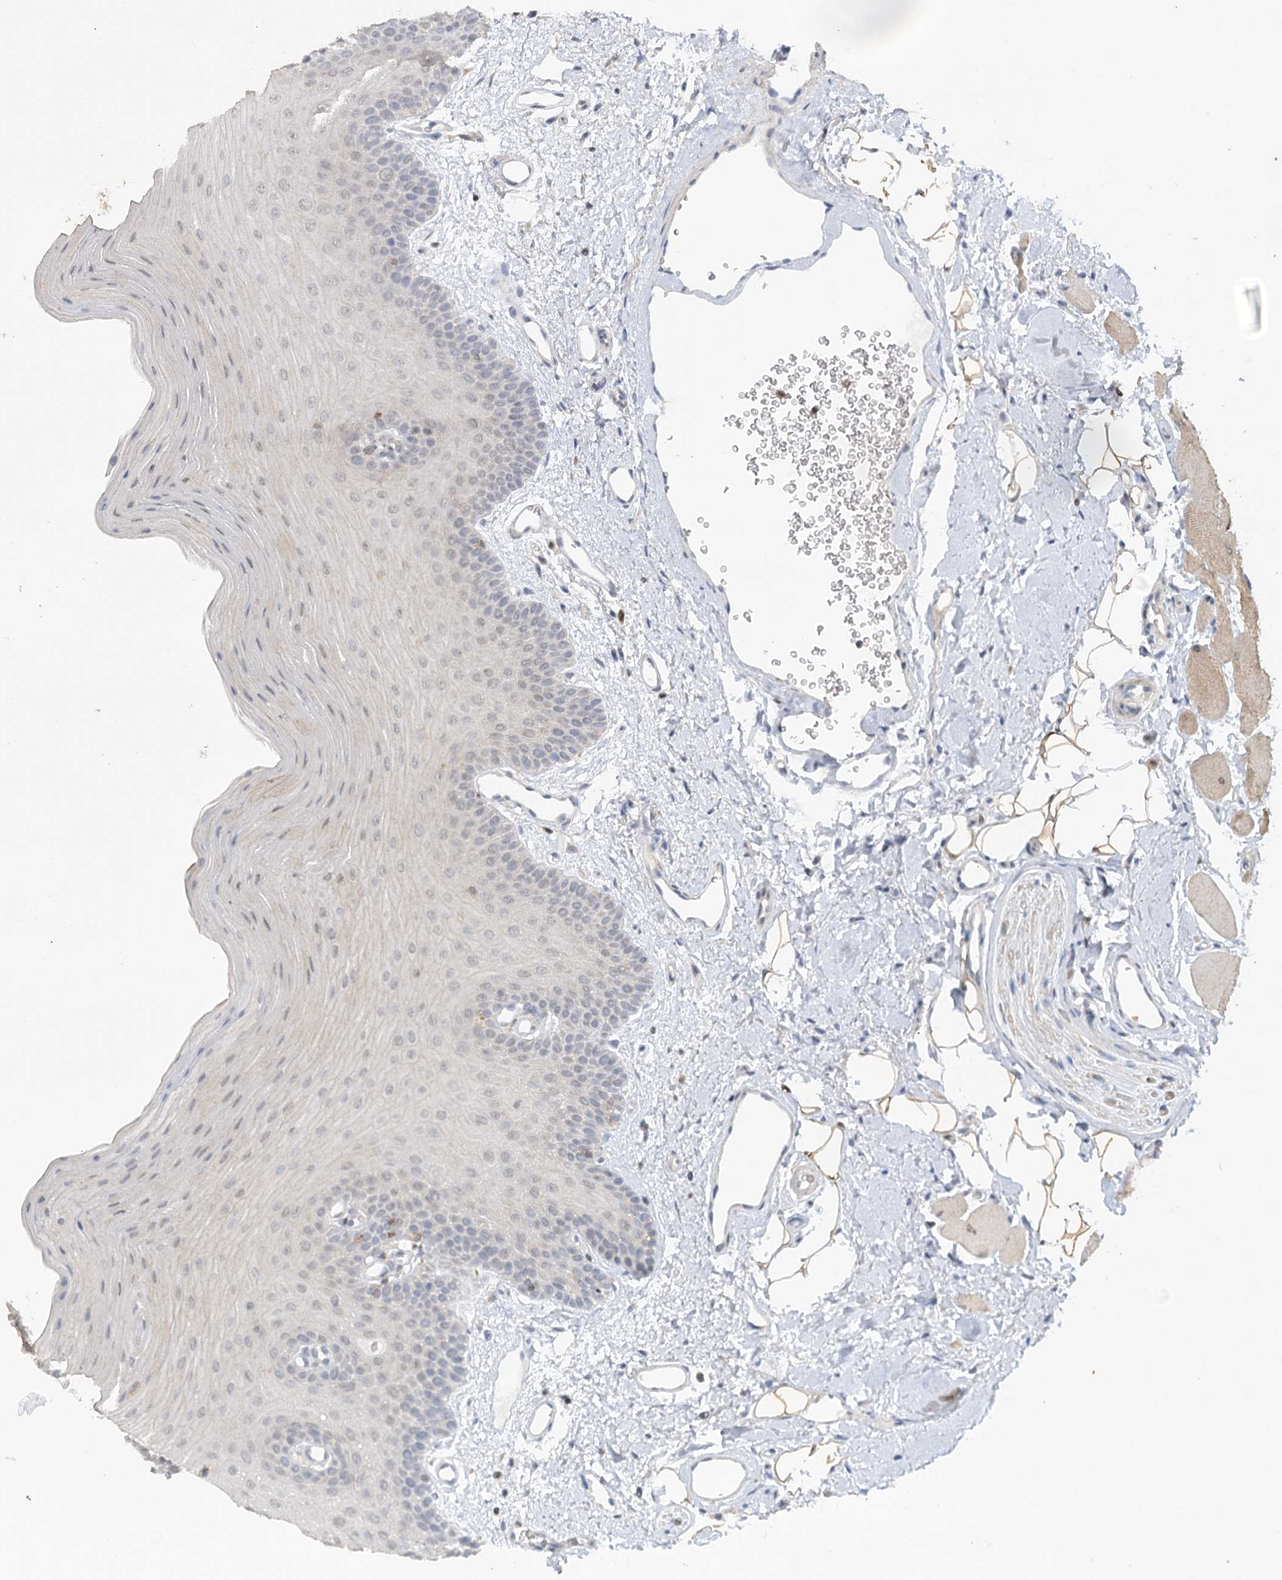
{"staining": {"intensity": "weak", "quantity": "<25%", "location": "nuclear"}, "tissue": "oral mucosa", "cell_type": "Squamous epithelial cells", "image_type": "normal", "snomed": [{"axis": "morphology", "description": "Normal tissue, NOS"}, {"axis": "topography", "description": "Oral tissue"}], "caption": "This is an IHC histopathology image of normal human oral mucosa. There is no expression in squamous epithelial cells.", "gene": "TRAF3IP1", "patient": {"sex": "male", "age": 68}}